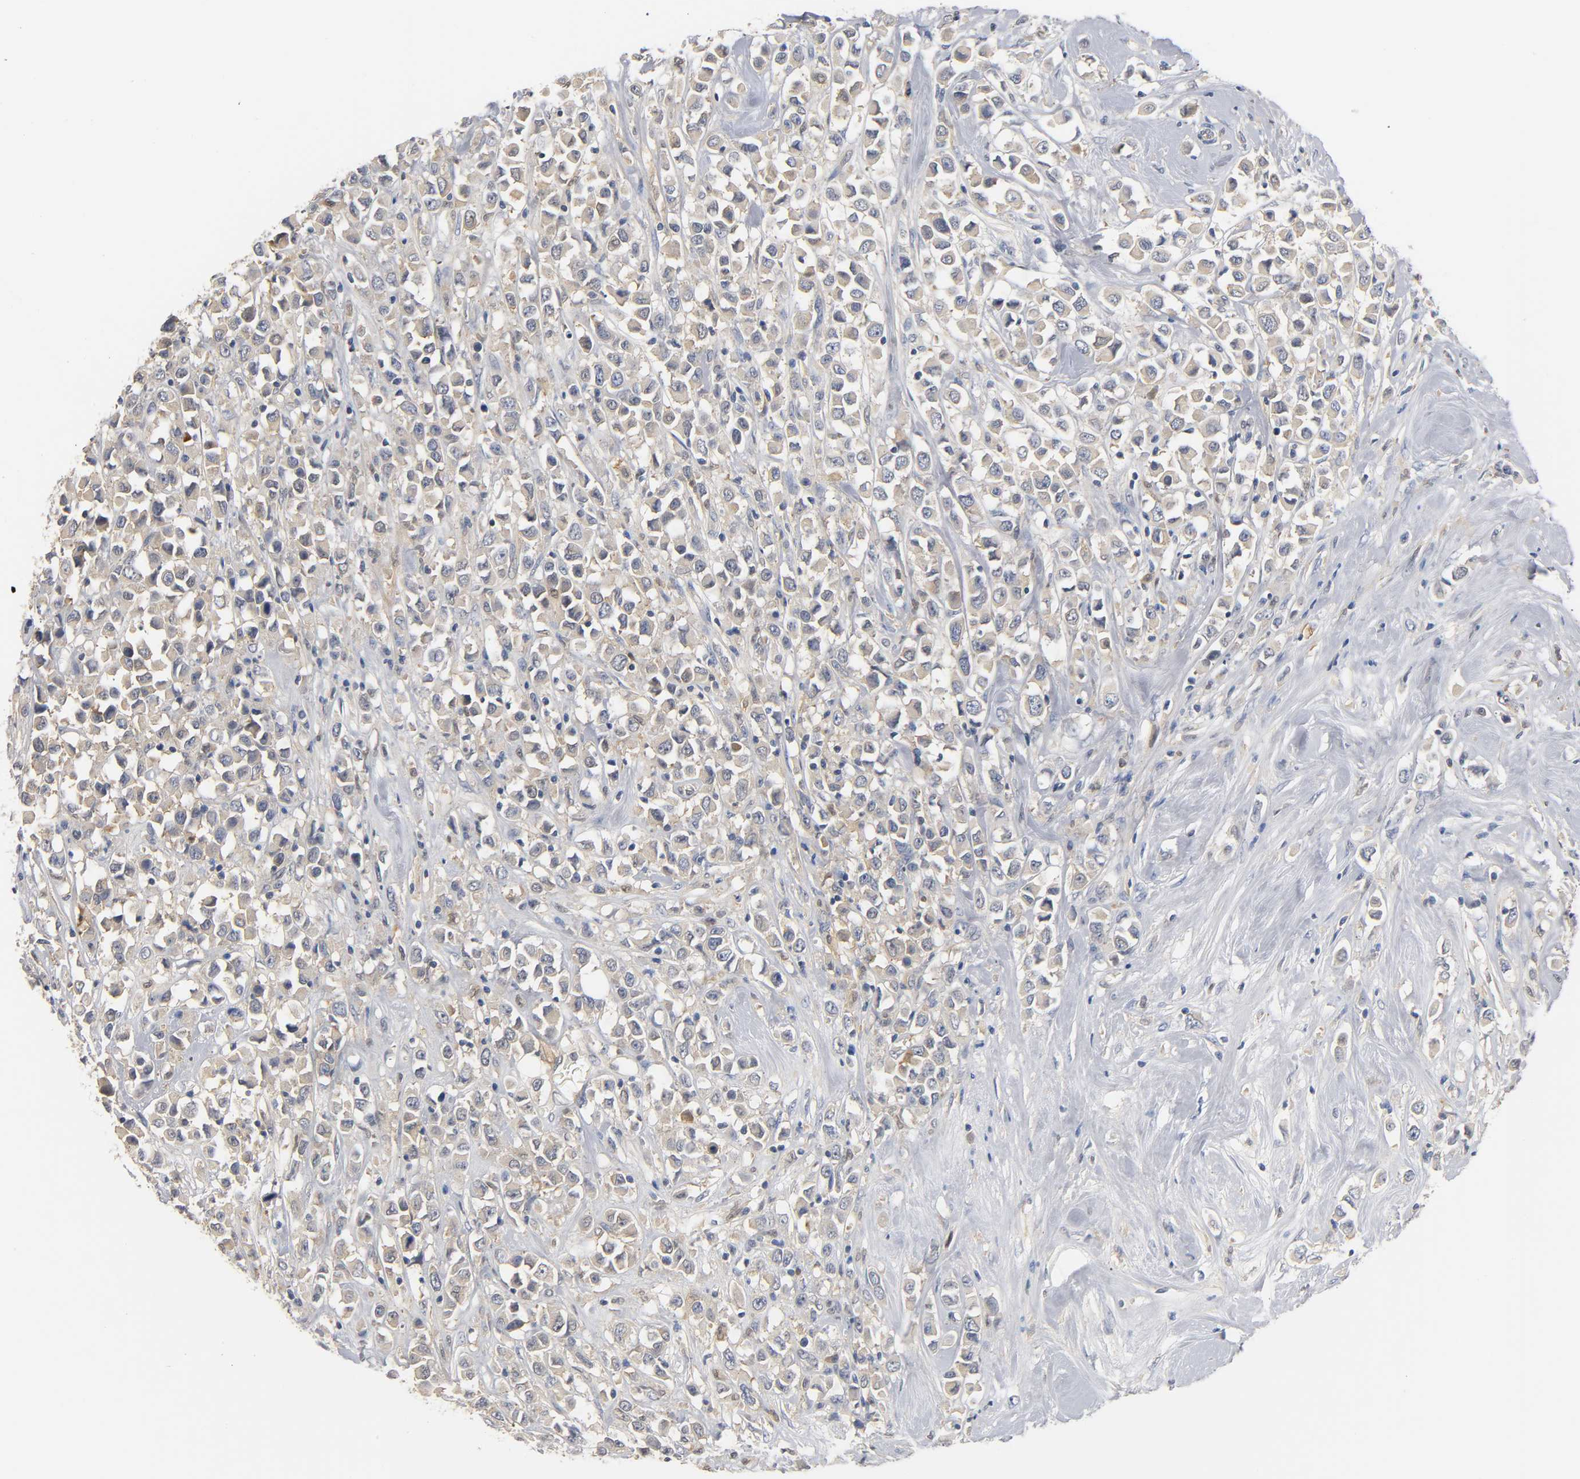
{"staining": {"intensity": "weak", "quantity": ">75%", "location": "cytoplasmic/membranous"}, "tissue": "breast cancer", "cell_type": "Tumor cells", "image_type": "cancer", "snomed": [{"axis": "morphology", "description": "Duct carcinoma"}, {"axis": "topography", "description": "Breast"}], "caption": "Tumor cells demonstrate low levels of weak cytoplasmic/membranous positivity in approximately >75% of cells in human breast invasive ductal carcinoma.", "gene": "FYN", "patient": {"sex": "female", "age": 61}}